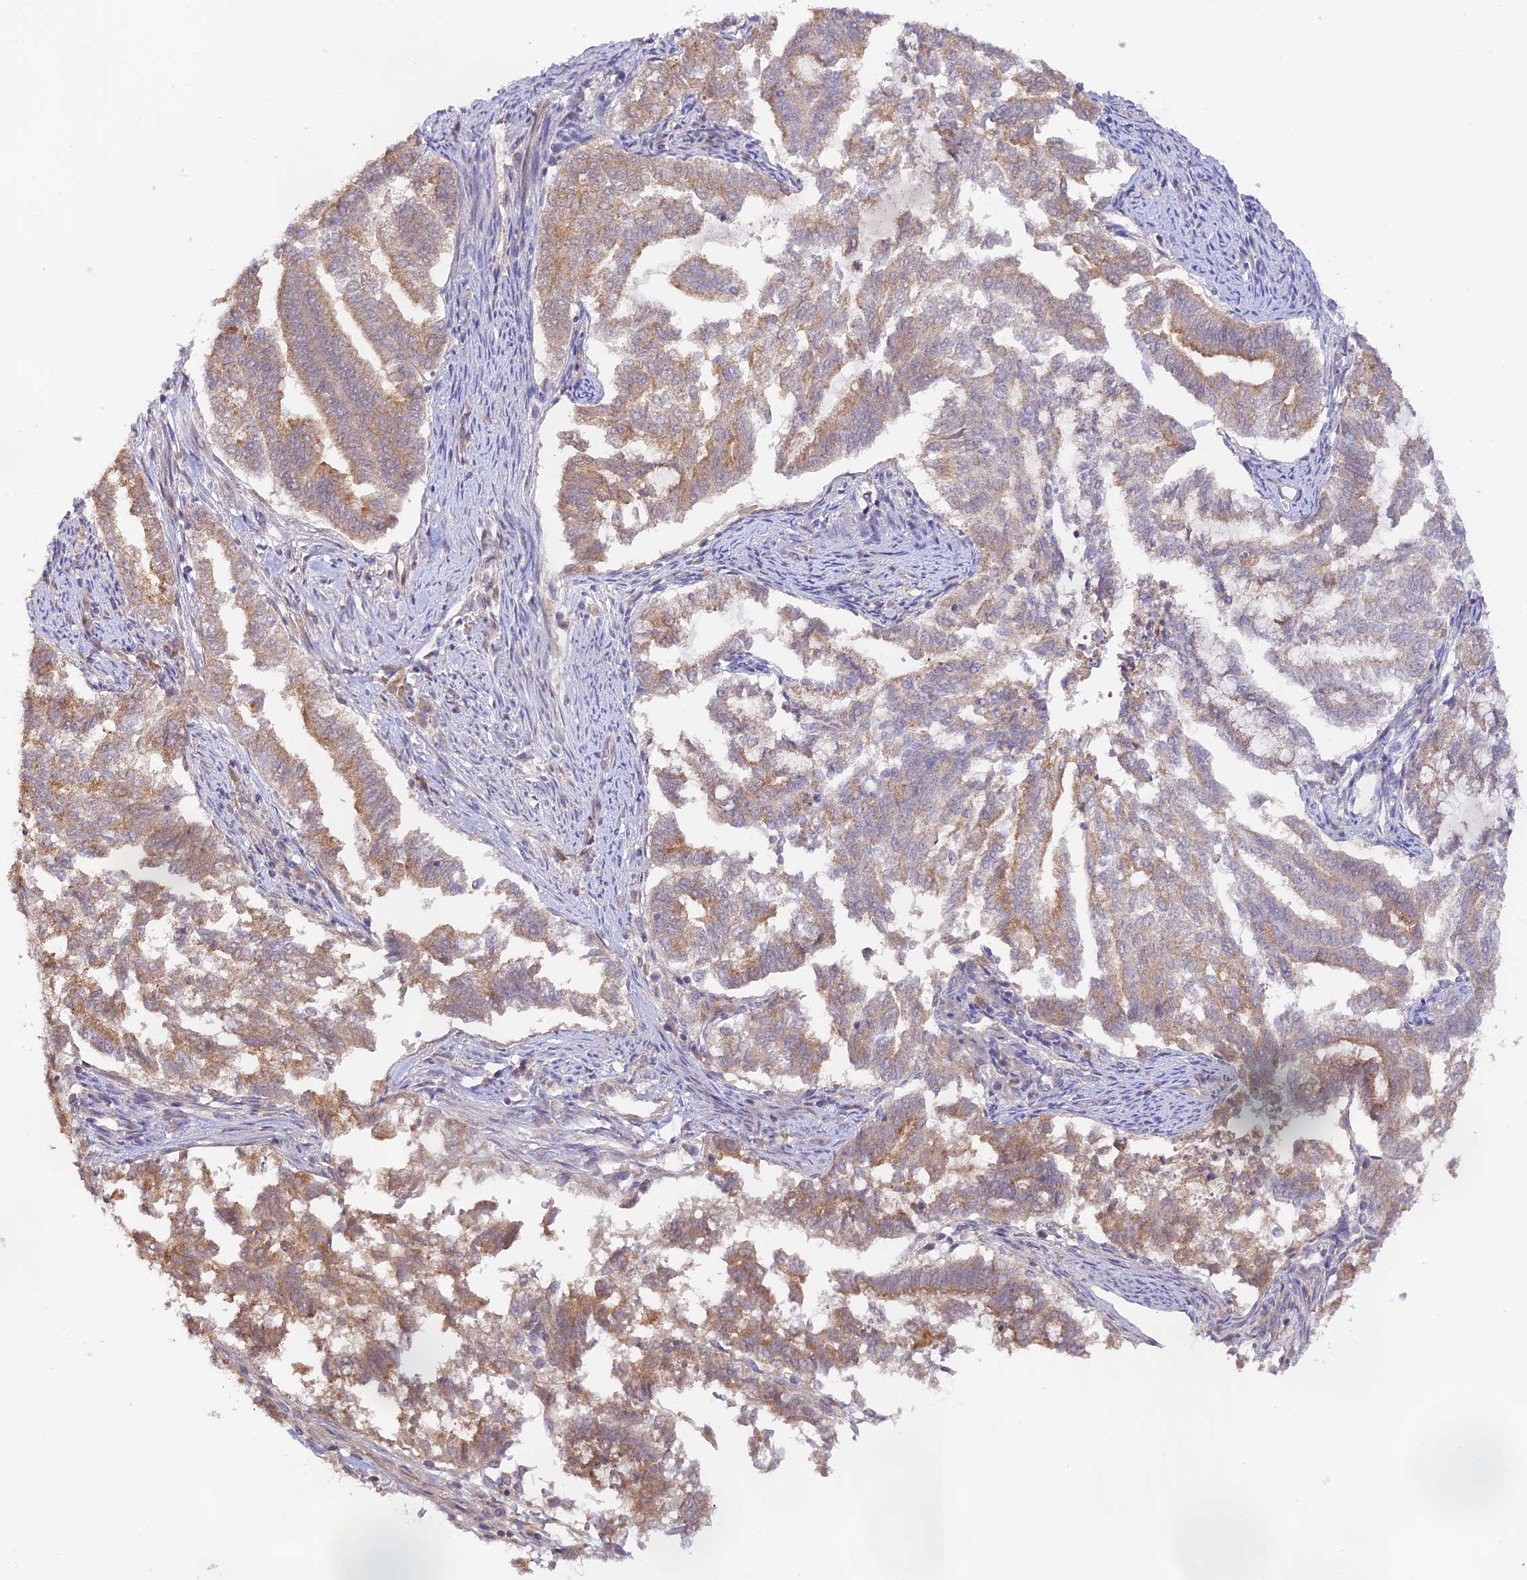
{"staining": {"intensity": "moderate", "quantity": ">75%", "location": "cytoplasmic/membranous"}, "tissue": "endometrial cancer", "cell_type": "Tumor cells", "image_type": "cancer", "snomed": [{"axis": "morphology", "description": "Adenocarcinoma, NOS"}, {"axis": "topography", "description": "Endometrium"}], "caption": "This image demonstrates immunohistochemistry (IHC) staining of human endometrial adenocarcinoma, with medium moderate cytoplasmic/membranous staining in about >75% of tumor cells.", "gene": "CAMSAP3", "patient": {"sex": "female", "age": 79}}